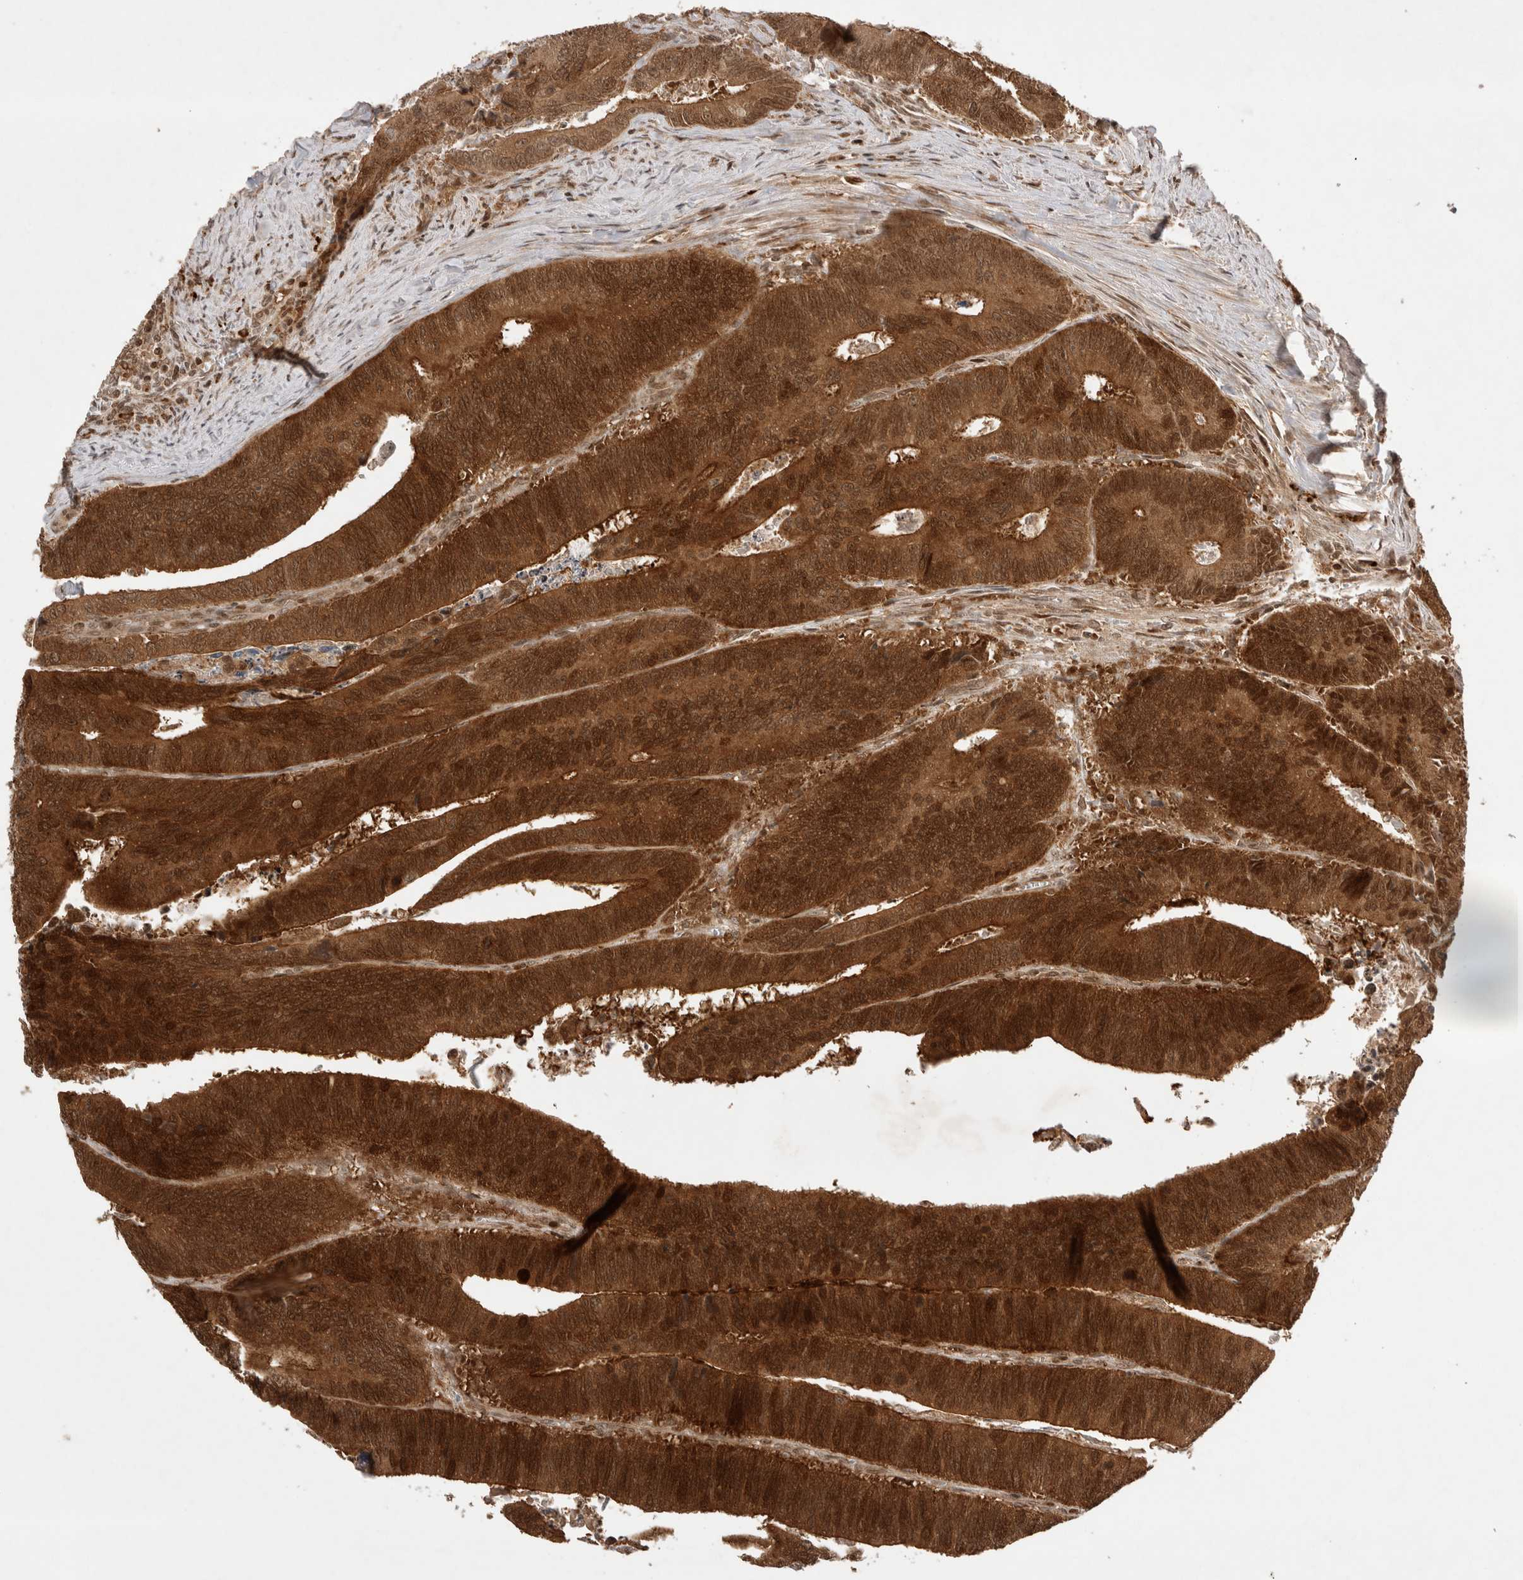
{"staining": {"intensity": "strong", "quantity": ">75%", "location": "cytoplasmic/membranous,nuclear"}, "tissue": "colorectal cancer", "cell_type": "Tumor cells", "image_type": "cancer", "snomed": [{"axis": "morphology", "description": "Inflammation, NOS"}, {"axis": "morphology", "description": "Adenocarcinoma, NOS"}, {"axis": "topography", "description": "Colon"}], "caption": "Immunohistochemical staining of adenocarcinoma (colorectal) demonstrates strong cytoplasmic/membranous and nuclear protein staining in about >75% of tumor cells.", "gene": "FAM221A", "patient": {"sex": "male", "age": 72}}